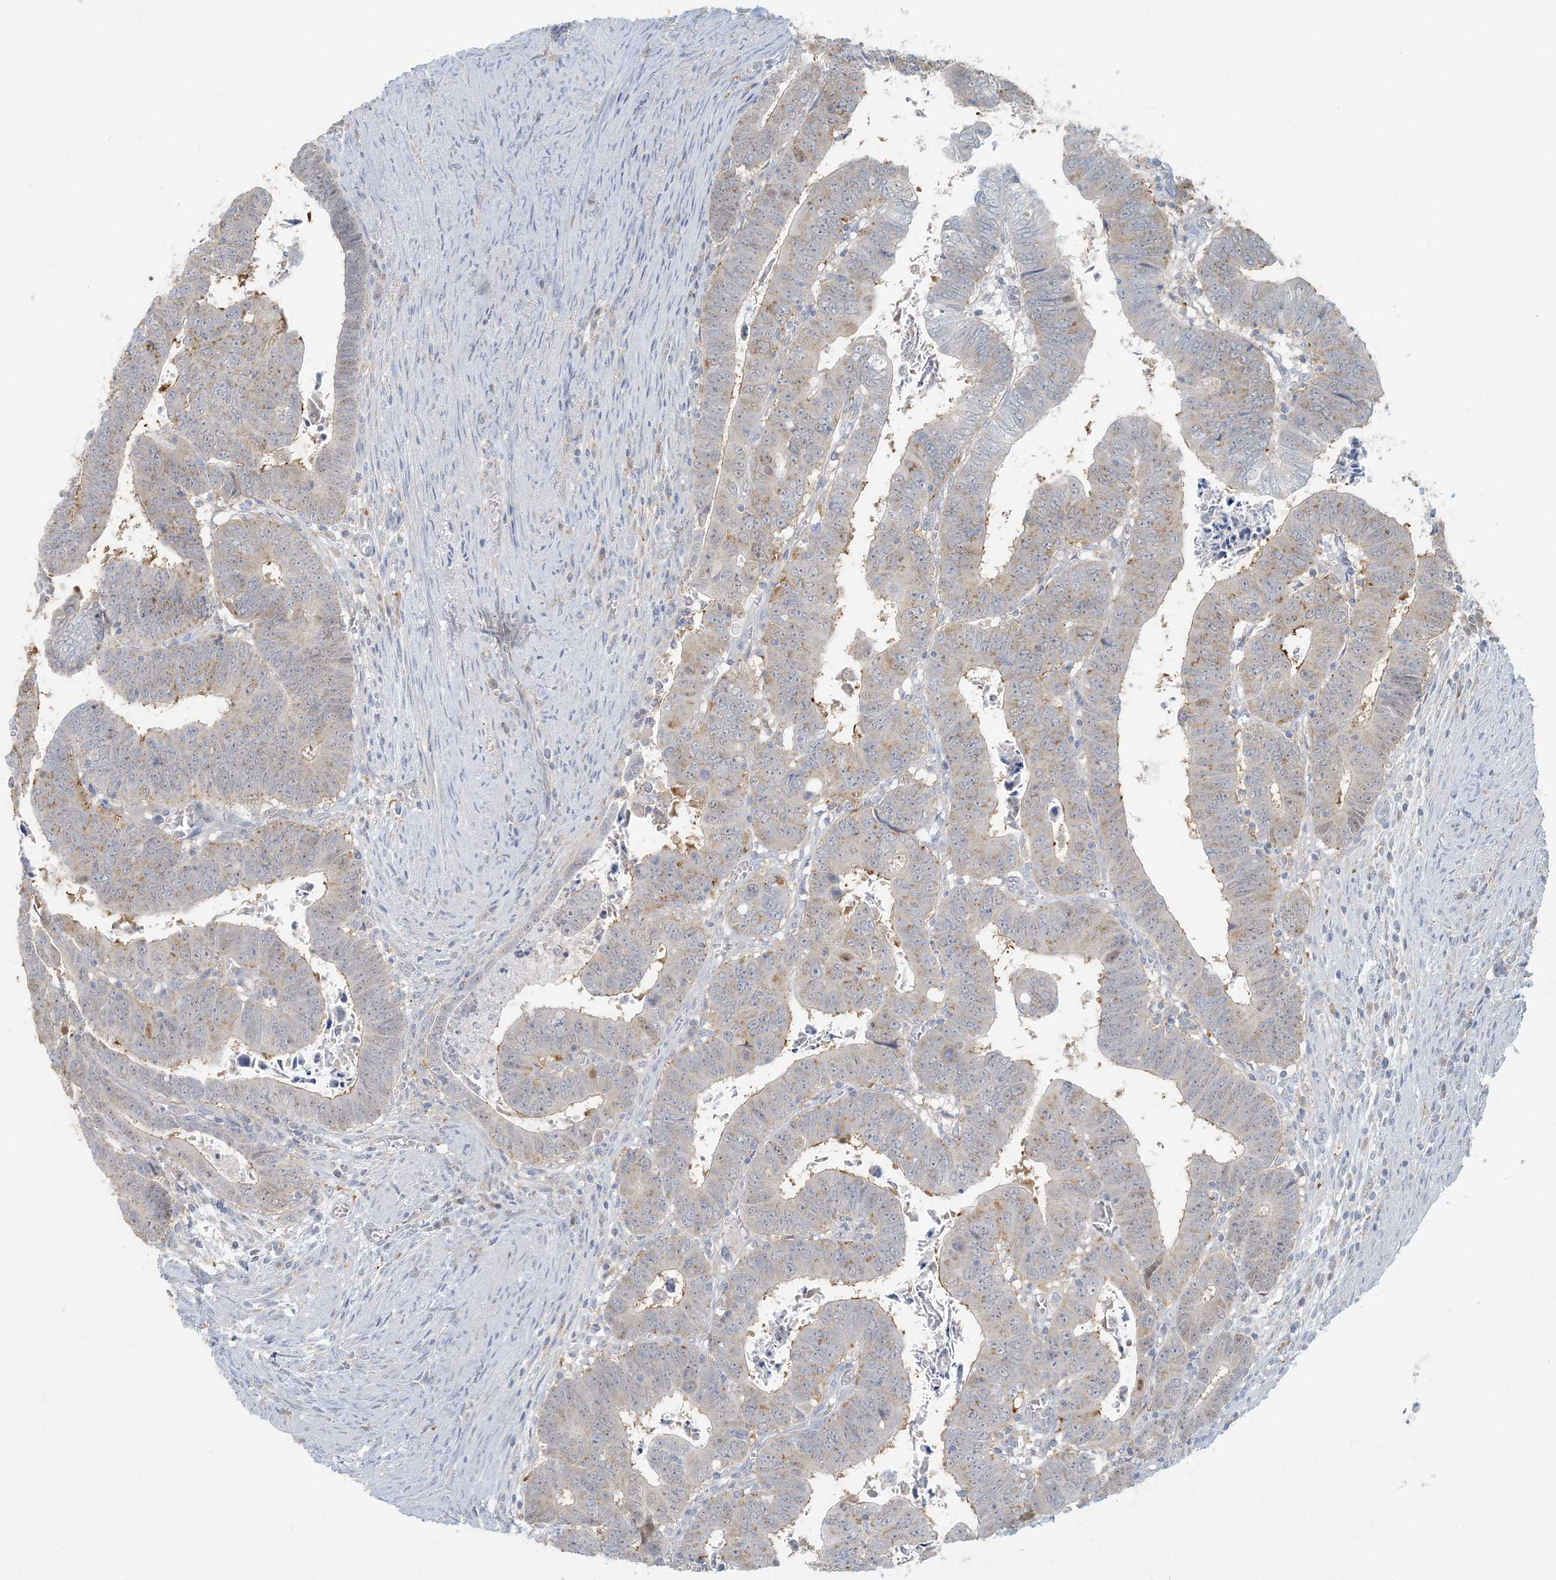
{"staining": {"intensity": "weak", "quantity": "<25%", "location": "cytoplasmic/membranous"}, "tissue": "colorectal cancer", "cell_type": "Tumor cells", "image_type": "cancer", "snomed": [{"axis": "morphology", "description": "Normal tissue, NOS"}, {"axis": "morphology", "description": "Adenocarcinoma, NOS"}, {"axis": "topography", "description": "Rectum"}], "caption": "DAB (3,3'-diaminobenzidine) immunohistochemical staining of colorectal cancer demonstrates no significant positivity in tumor cells.", "gene": "HACL1", "patient": {"sex": "female", "age": 65}}